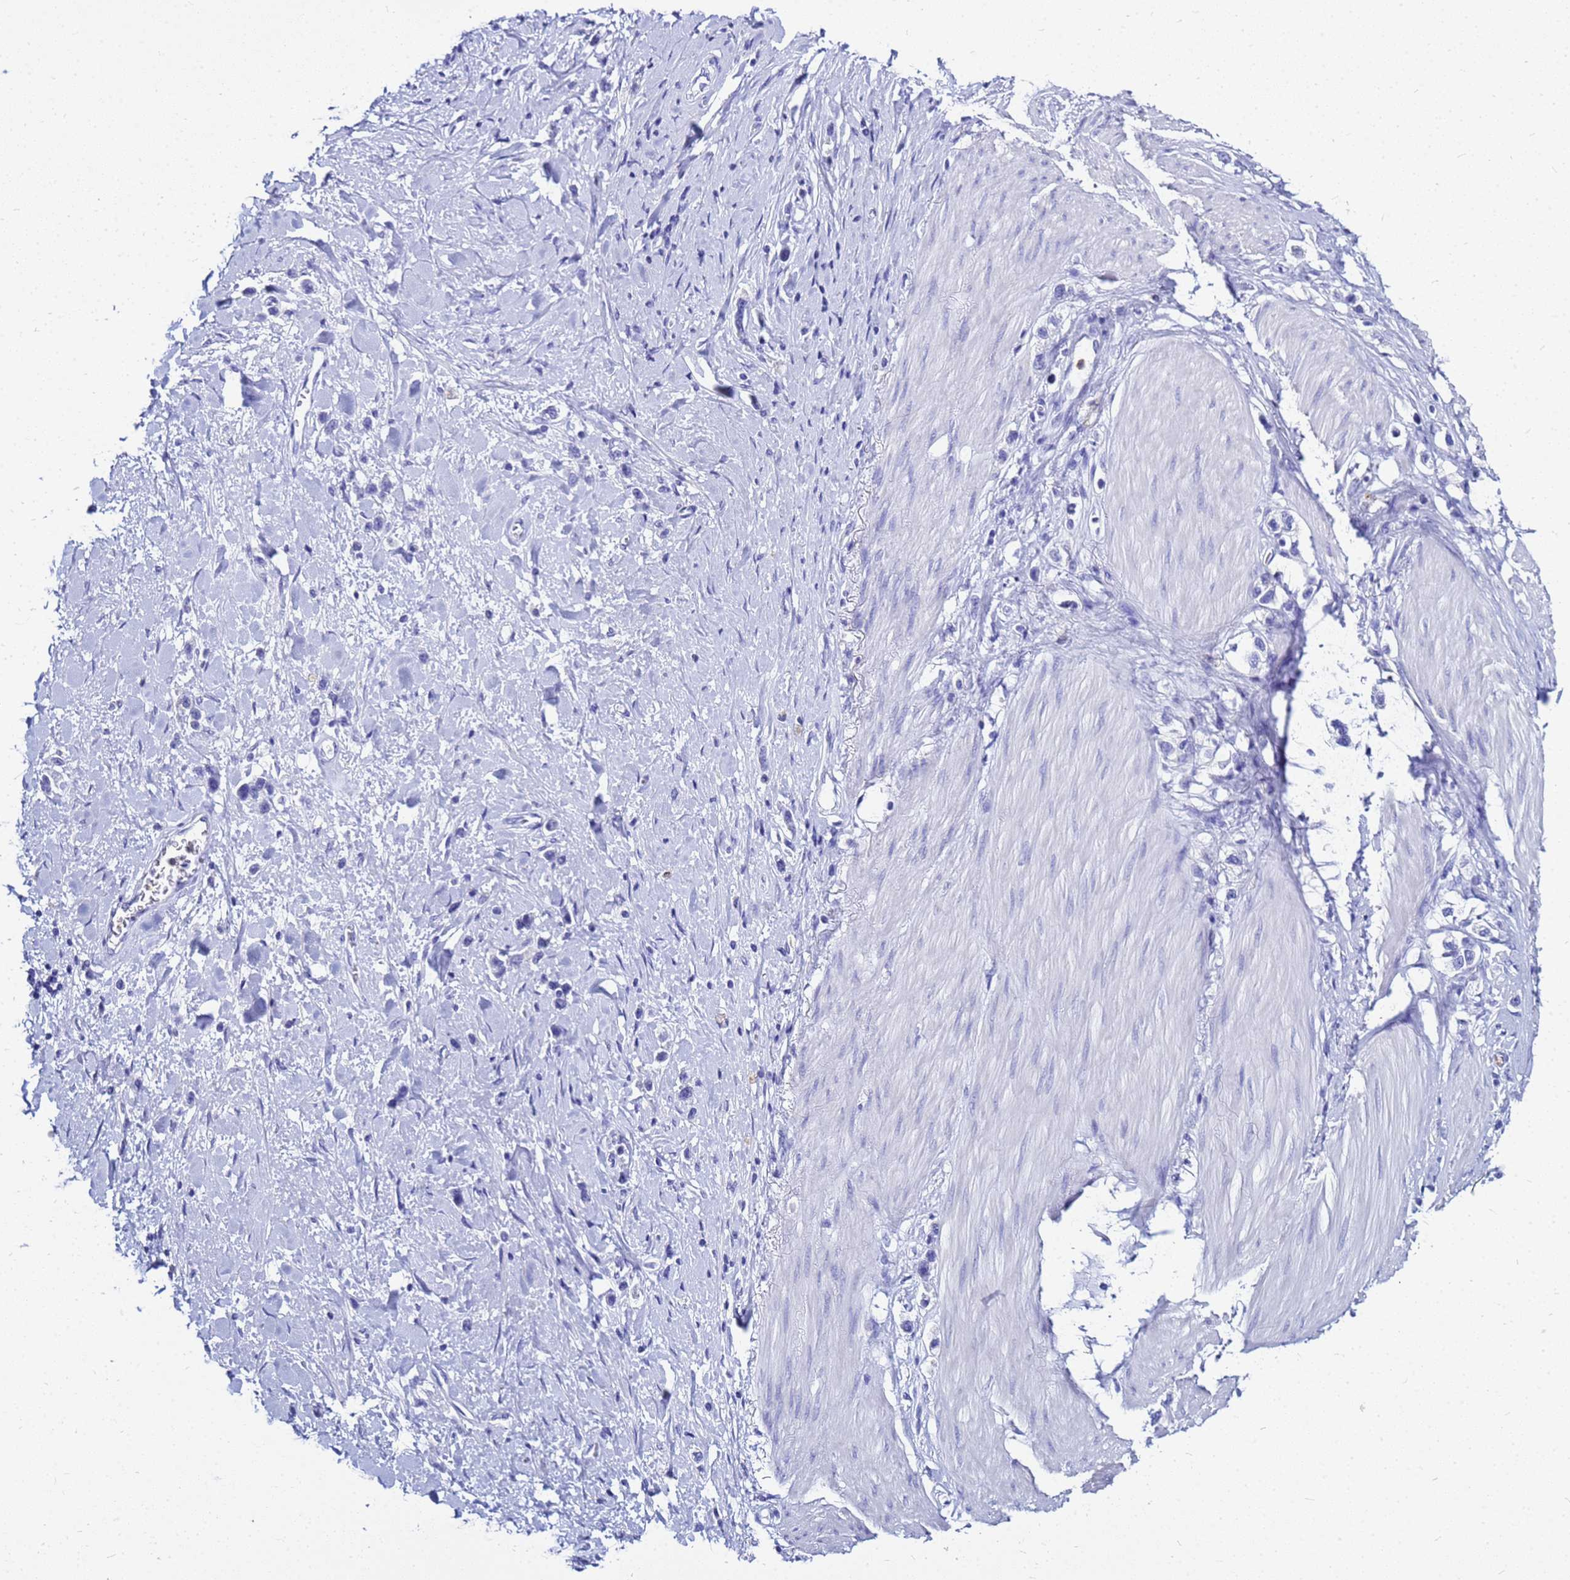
{"staining": {"intensity": "negative", "quantity": "none", "location": "none"}, "tissue": "stomach cancer", "cell_type": "Tumor cells", "image_type": "cancer", "snomed": [{"axis": "morphology", "description": "Adenocarcinoma, NOS"}, {"axis": "topography", "description": "Stomach"}], "caption": "Tumor cells are negative for protein expression in human stomach cancer (adenocarcinoma). (DAB (3,3'-diaminobenzidine) immunohistochemistry, high magnification).", "gene": "CSTA", "patient": {"sex": "female", "age": 65}}